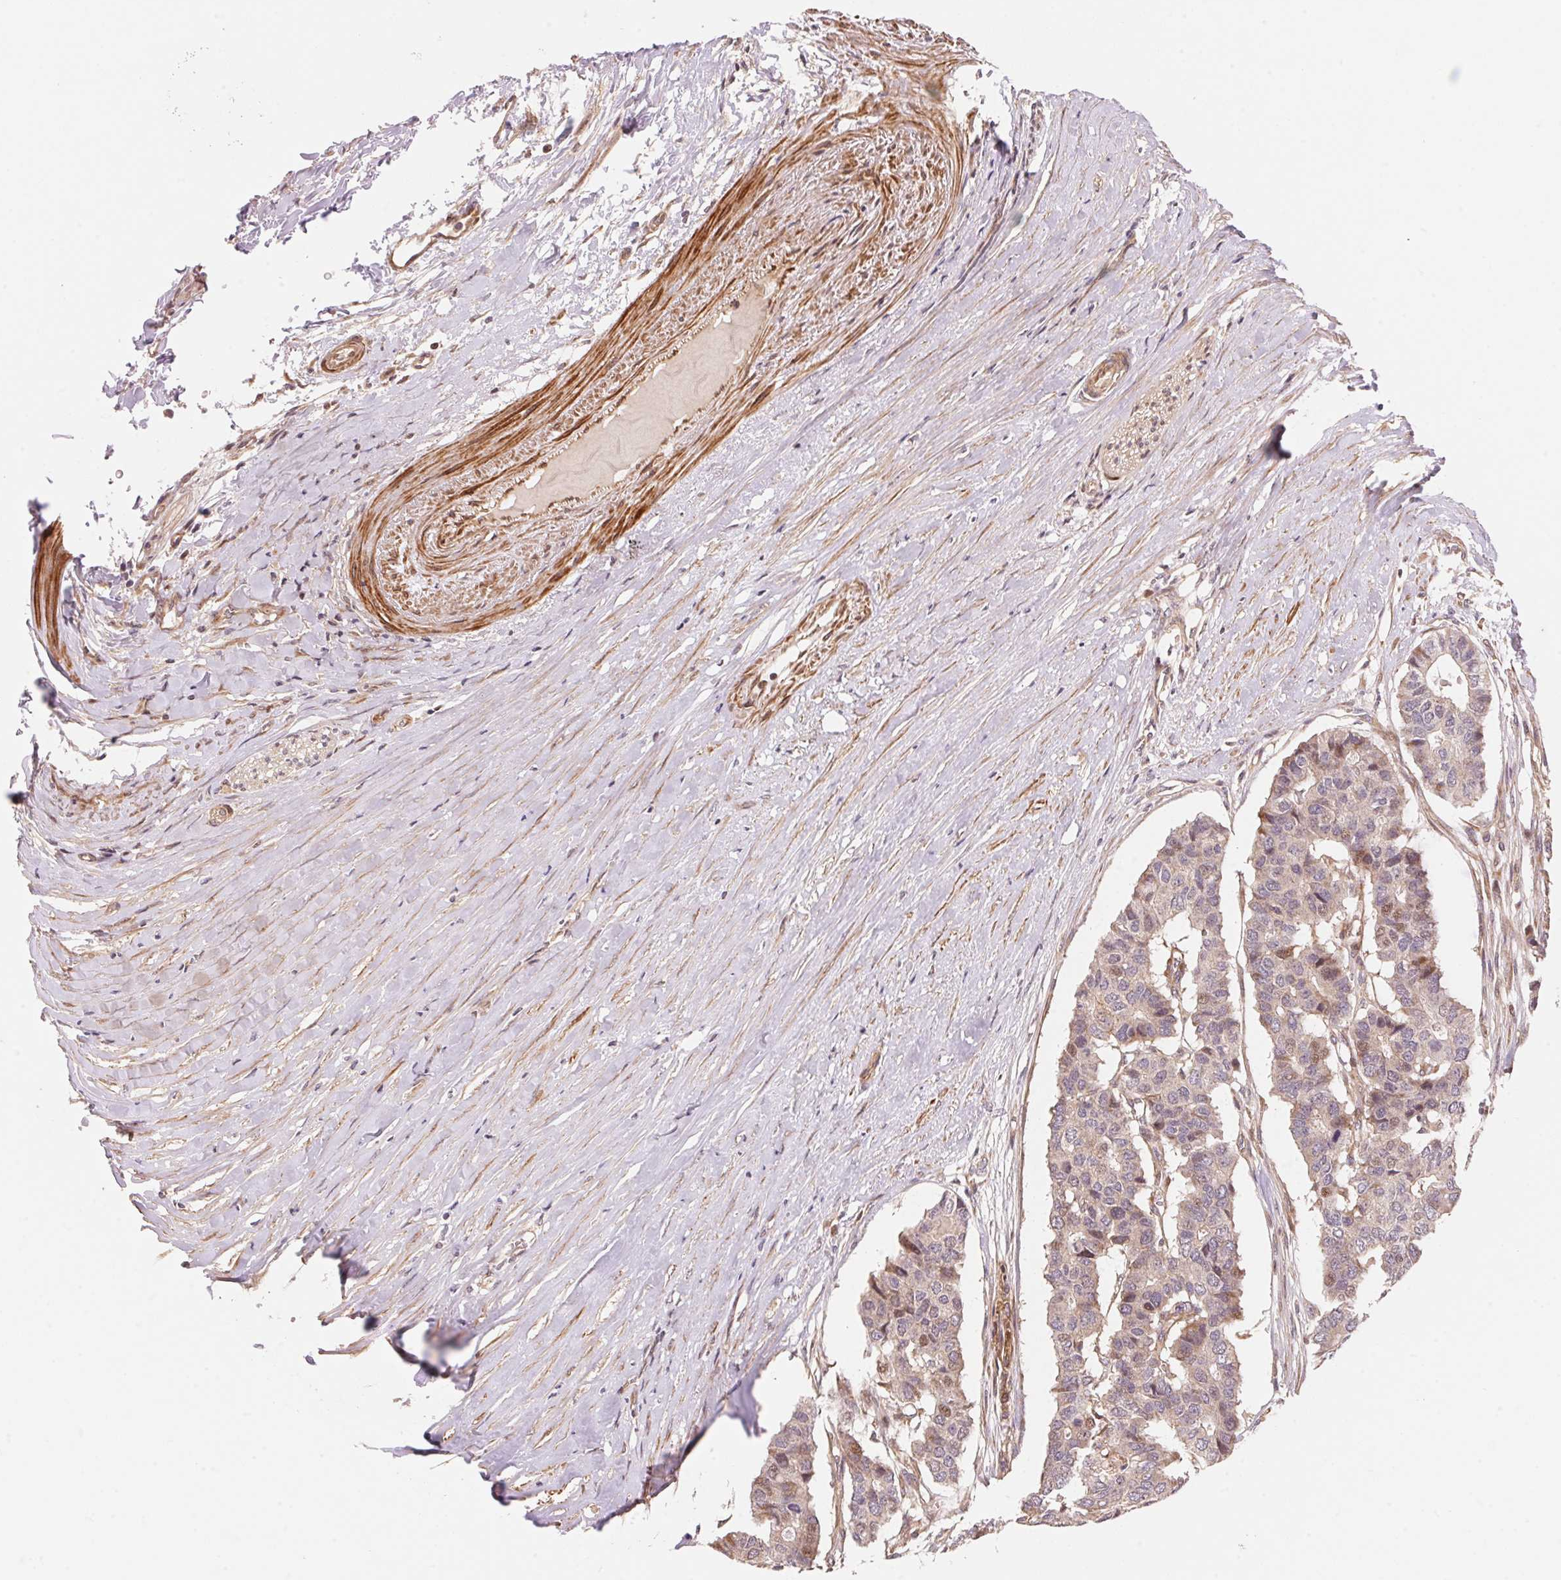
{"staining": {"intensity": "weak", "quantity": "25%-75%", "location": "nuclear"}, "tissue": "pancreatic cancer", "cell_type": "Tumor cells", "image_type": "cancer", "snomed": [{"axis": "morphology", "description": "Adenocarcinoma, NOS"}, {"axis": "topography", "description": "Pancreas"}], "caption": "Immunohistochemistry (IHC) (DAB (3,3'-diaminobenzidine)) staining of human pancreatic cancer (adenocarcinoma) shows weak nuclear protein expression in approximately 25%-75% of tumor cells.", "gene": "TNIP2", "patient": {"sex": "male", "age": 50}}